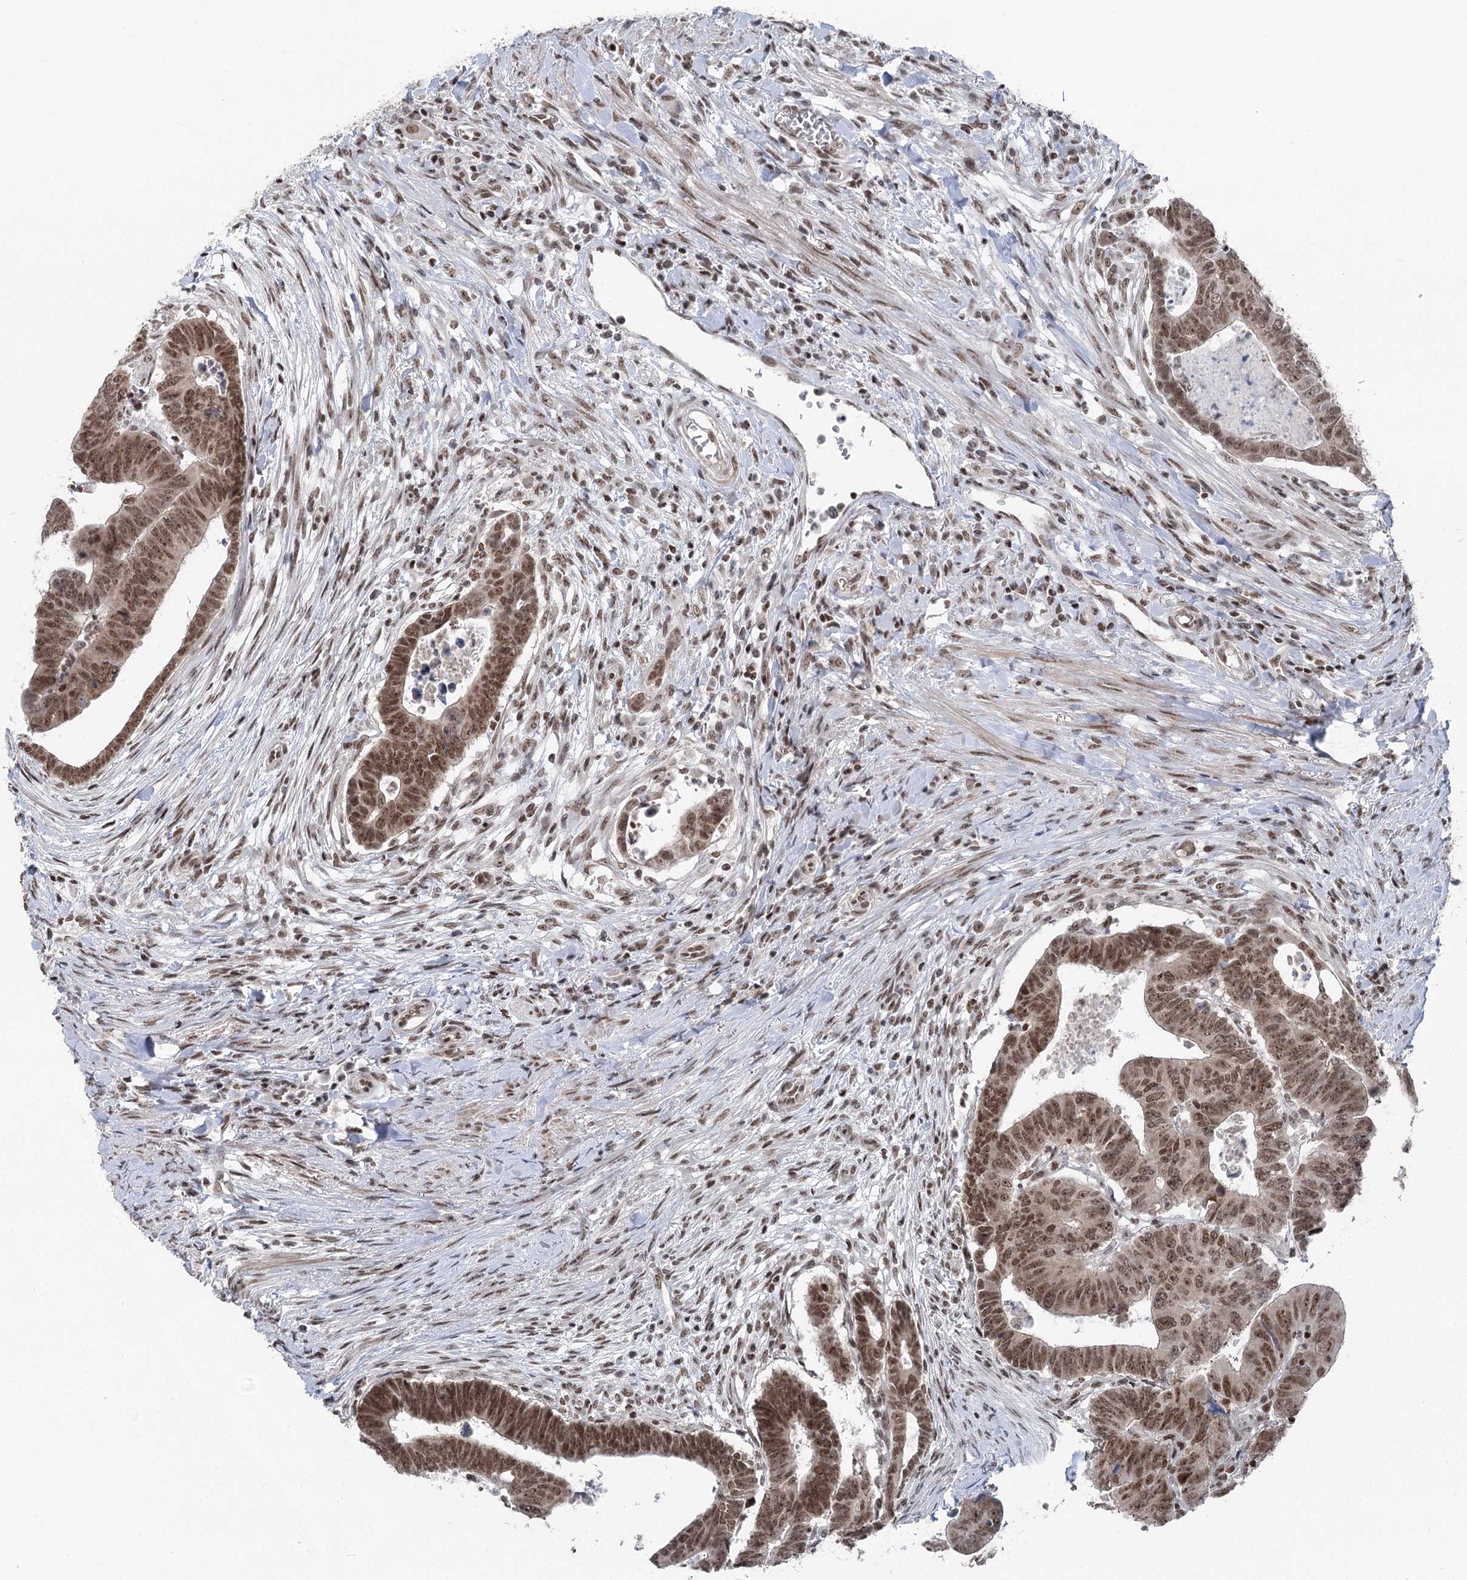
{"staining": {"intensity": "moderate", "quantity": ">75%", "location": "nuclear"}, "tissue": "colorectal cancer", "cell_type": "Tumor cells", "image_type": "cancer", "snomed": [{"axis": "morphology", "description": "Normal tissue, NOS"}, {"axis": "morphology", "description": "Adenocarcinoma, NOS"}, {"axis": "topography", "description": "Rectum"}], "caption": "Colorectal cancer stained with DAB IHC reveals medium levels of moderate nuclear staining in approximately >75% of tumor cells.", "gene": "CGGBP1", "patient": {"sex": "female", "age": 65}}